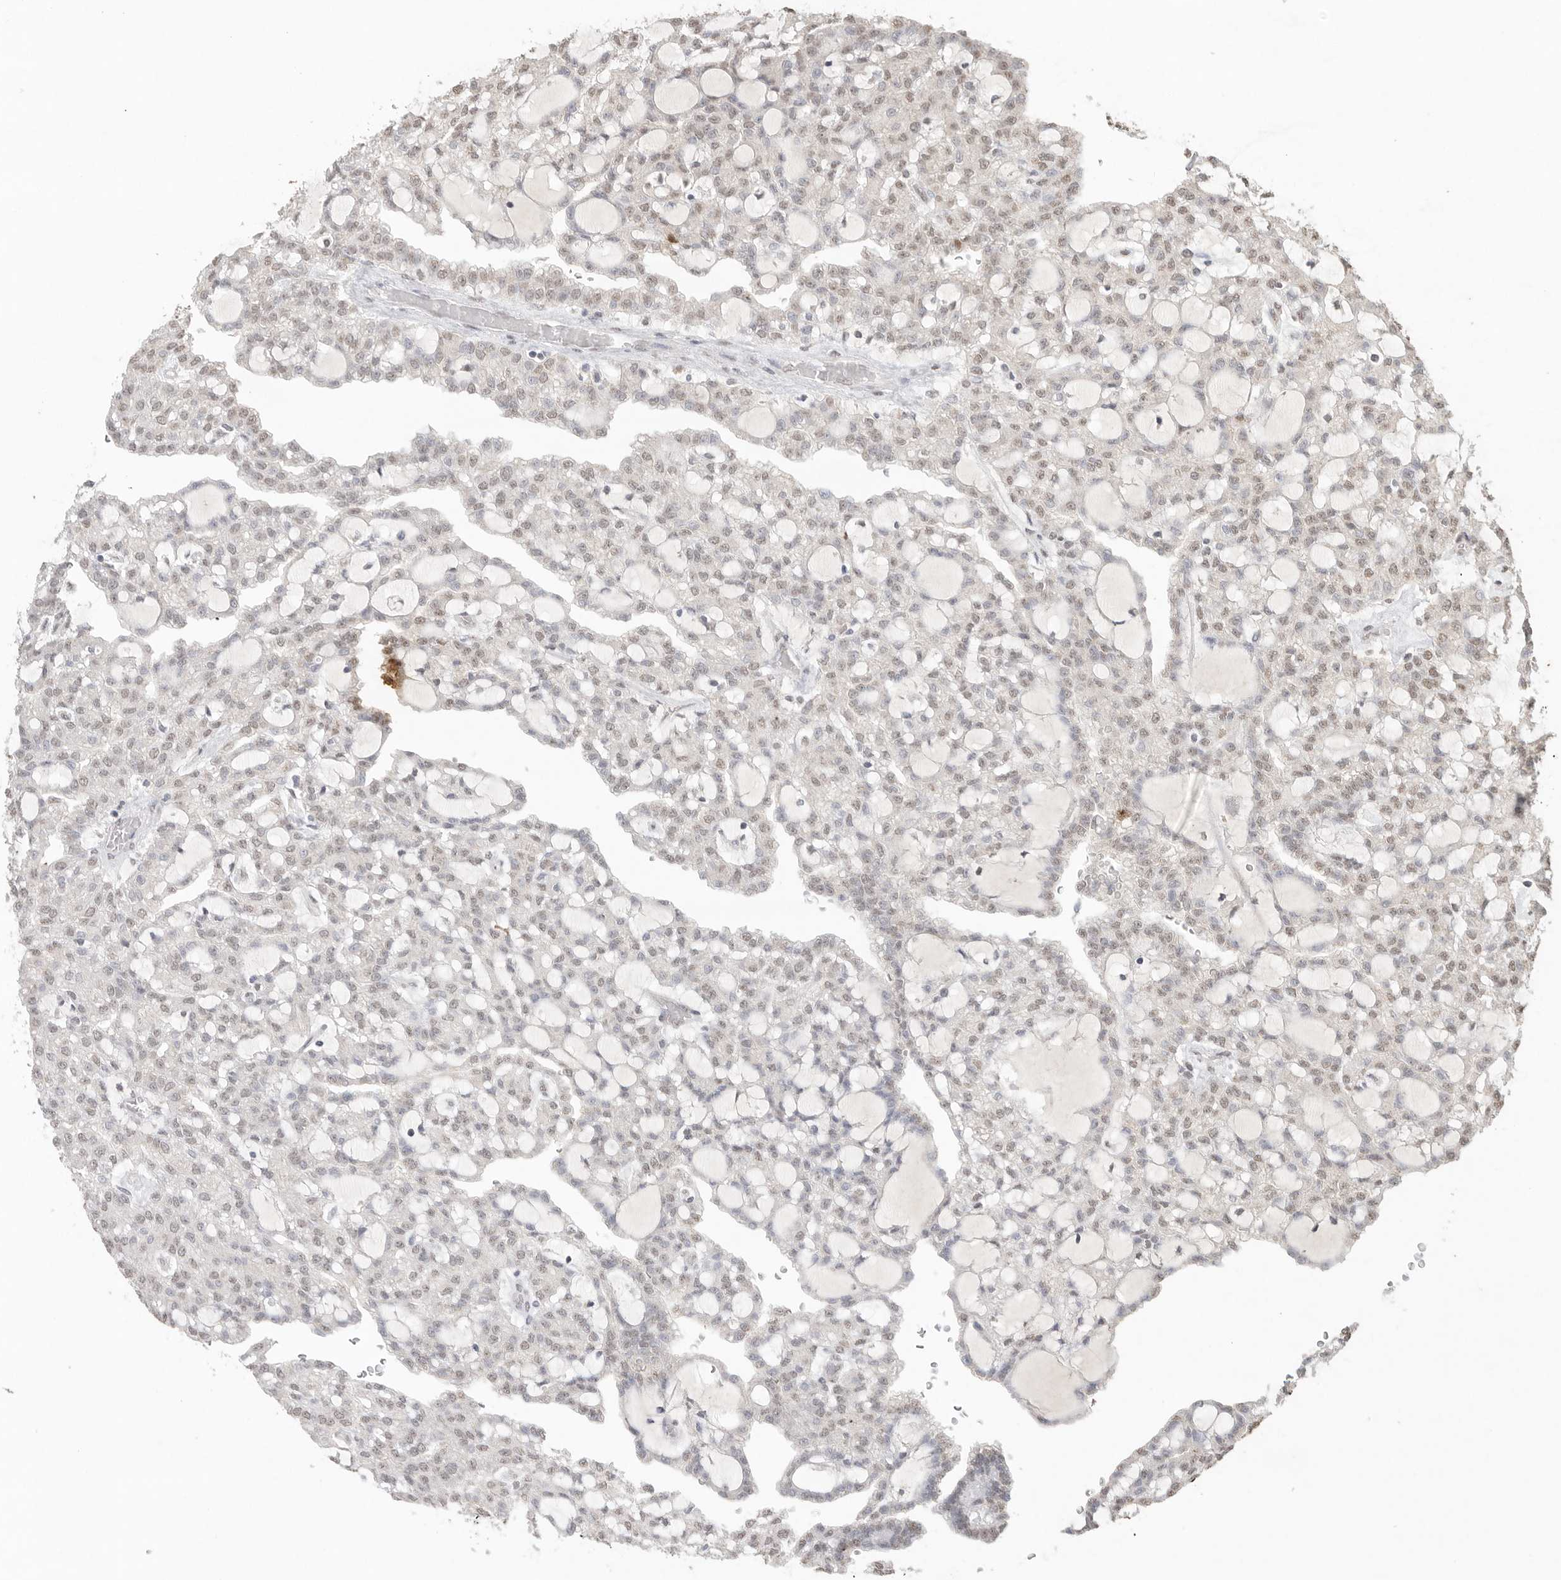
{"staining": {"intensity": "weak", "quantity": ">75%", "location": "nuclear"}, "tissue": "renal cancer", "cell_type": "Tumor cells", "image_type": "cancer", "snomed": [{"axis": "morphology", "description": "Adenocarcinoma, NOS"}, {"axis": "topography", "description": "Kidney"}], "caption": "Immunohistochemical staining of human adenocarcinoma (renal) shows weak nuclear protein expression in approximately >75% of tumor cells. The staining was performed using DAB (3,3'-diaminobenzidine), with brown indicating positive protein expression. Nuclei are stained blue with hematoxylin.", "gene": "KLK5", "patient": {"sex": "male", "age": 63}}